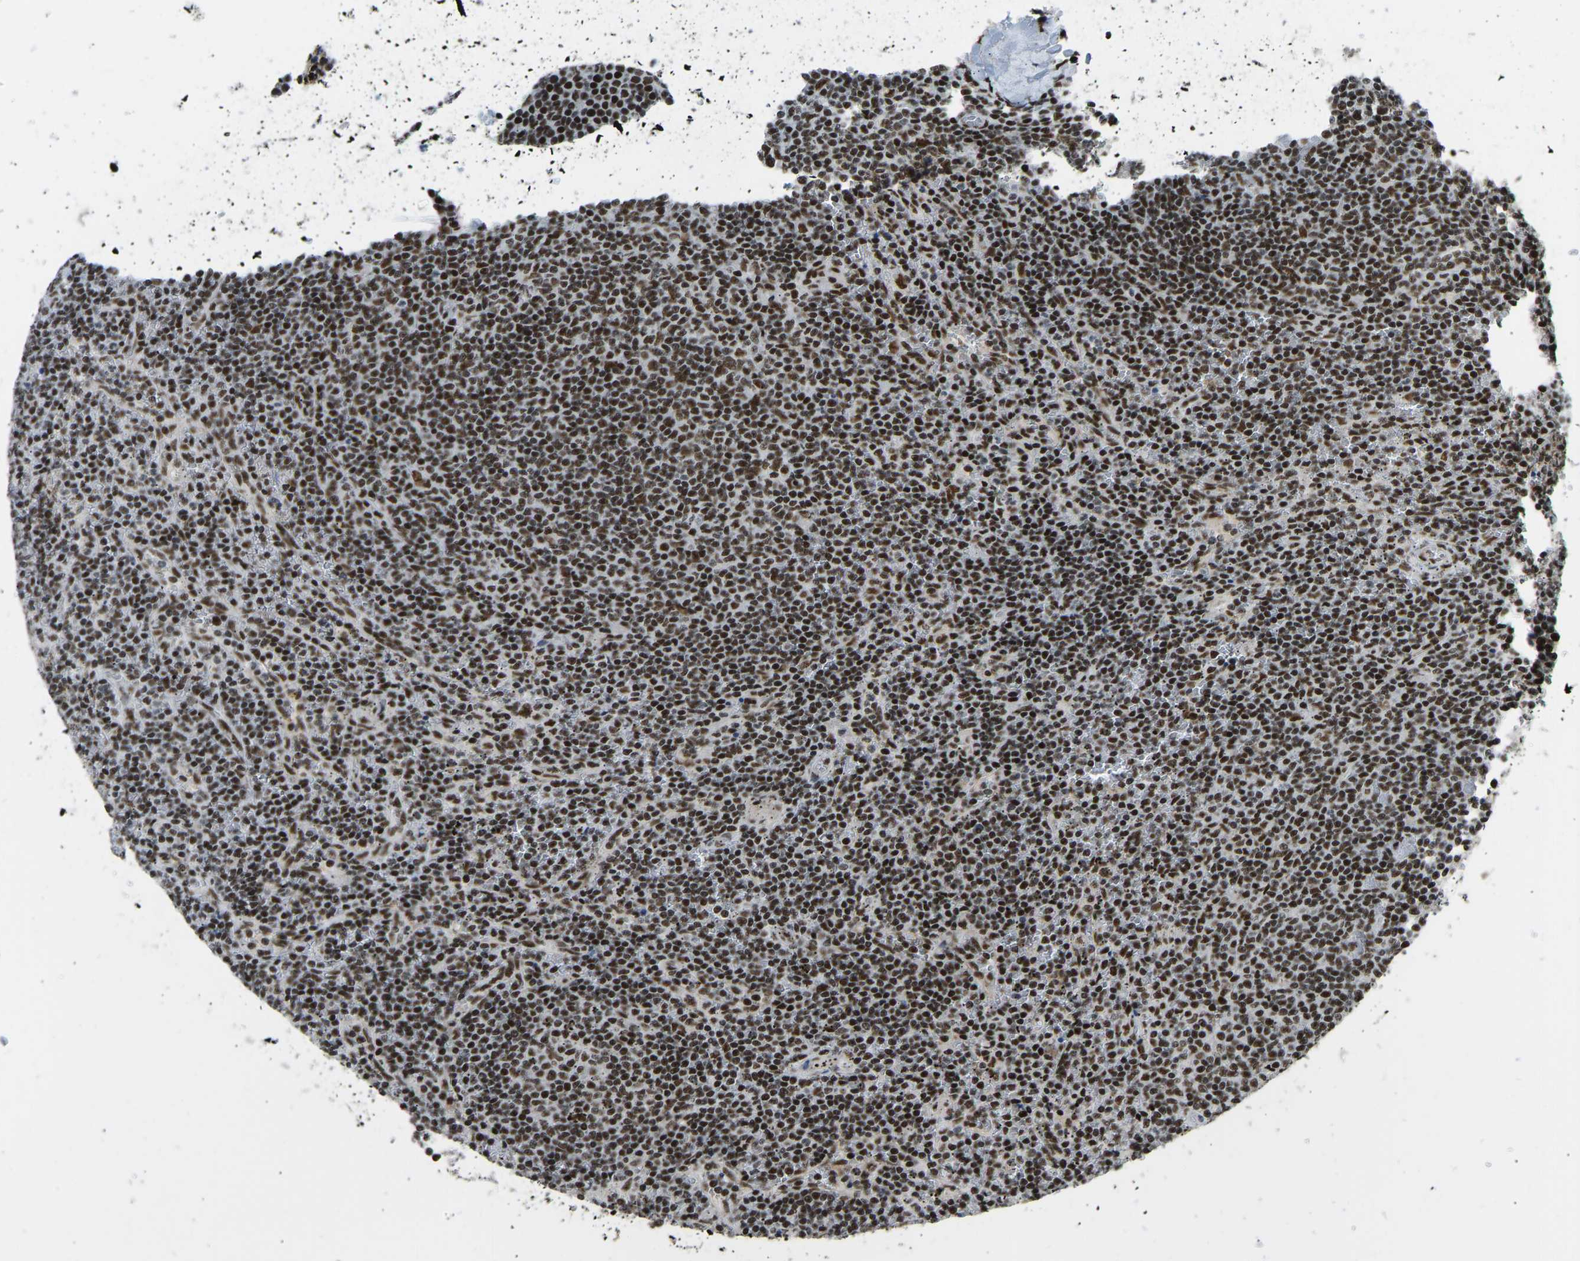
{"staining": {"intensity": "strong", "quantity": ">75%", "location": "nuclear"}, "tissue": "lymphoma", "cell_type": "Tumor cells", "image_type": "cancer", "snomed": [{"axis": "morphology", "description": "Malignant lymphoma, non-Hodgkin's type, Low grade"}, {"axis": "topography", "description": "Spleen"}], "caption": "Malignant lymphoma, non-Hodgkin's type (low-grade) stained for a protein reveals strong nuclear positivity in tumor cells.", "gene": "FOXK1", "patient": {"sex": "female", "age": 19}}